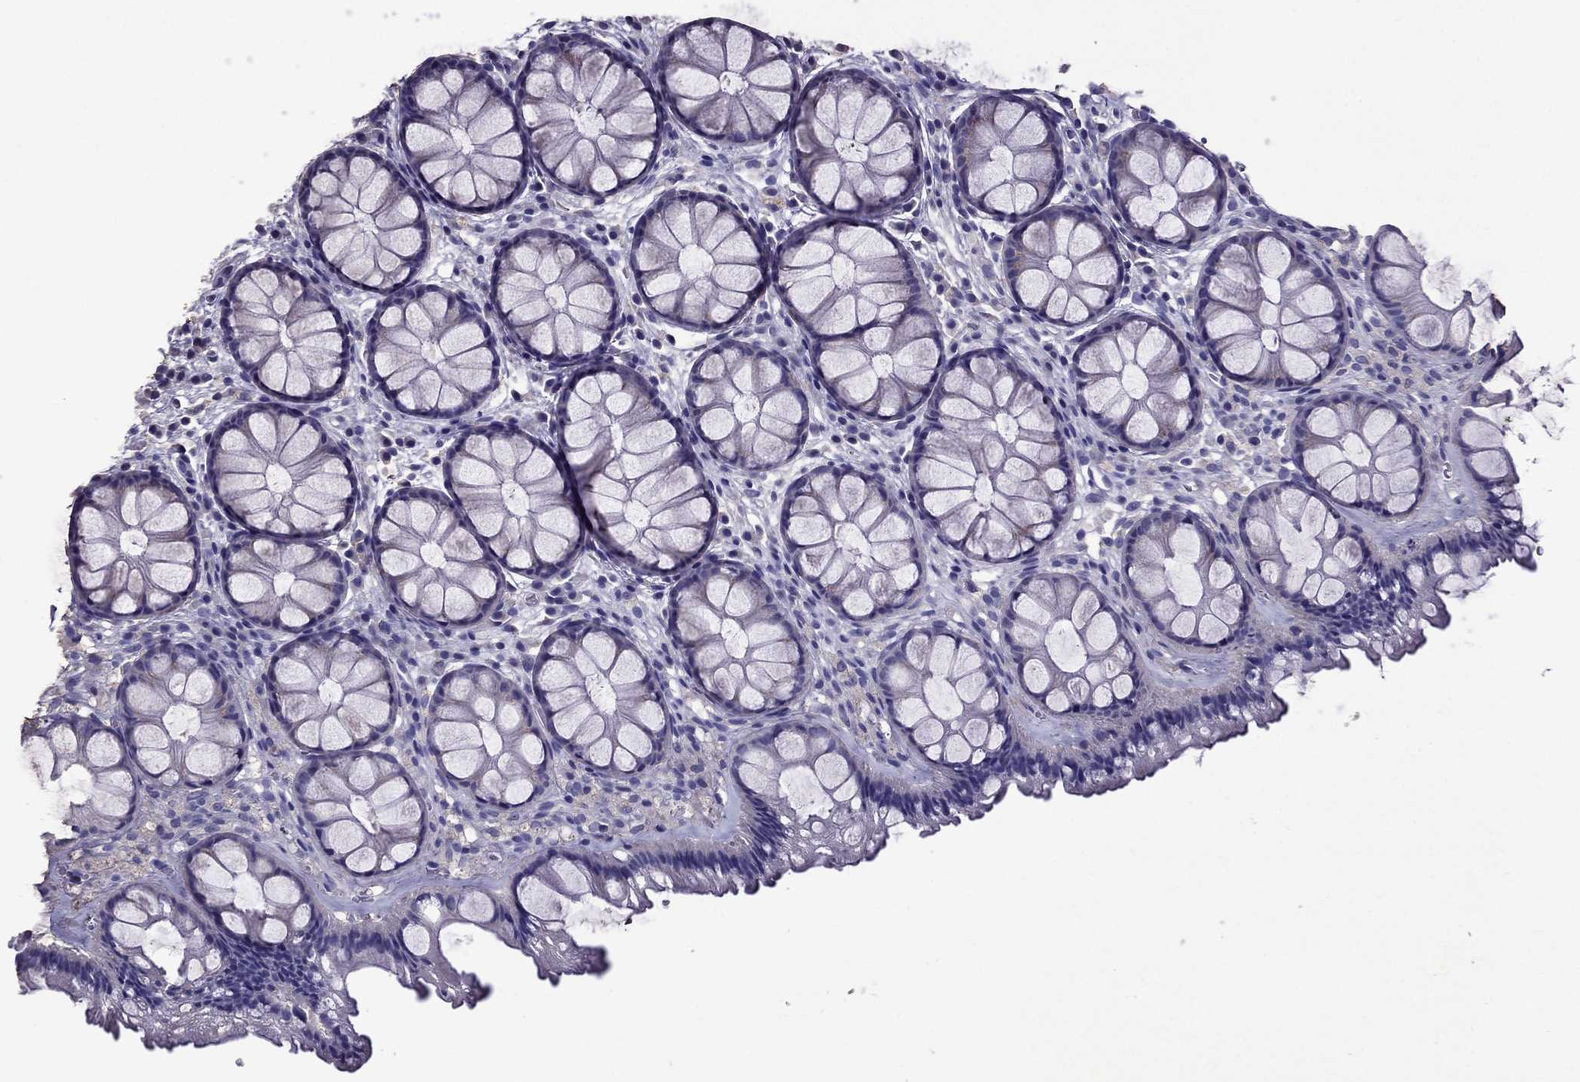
{"staining": {"intensity": "negative", "quantity": "none", "location": "none"}, "tissue": "rectum", "cell_type": "Glandular cells", "image_type": "normal", "snomed": [{"axis": "morphology", "description": "Normal tissue, NOS"}, {"axis": "topography", "description": "Rectum"}], "caption": "This histopathology image is of normal rectum stained with immunohistochemistry (IHC) to label a protein in brown with the nuclei are counter-stained blue. There is no positivity in glandular cells.", "gene": "NKX3", "patient": {"sex": "female", "age": 62}}